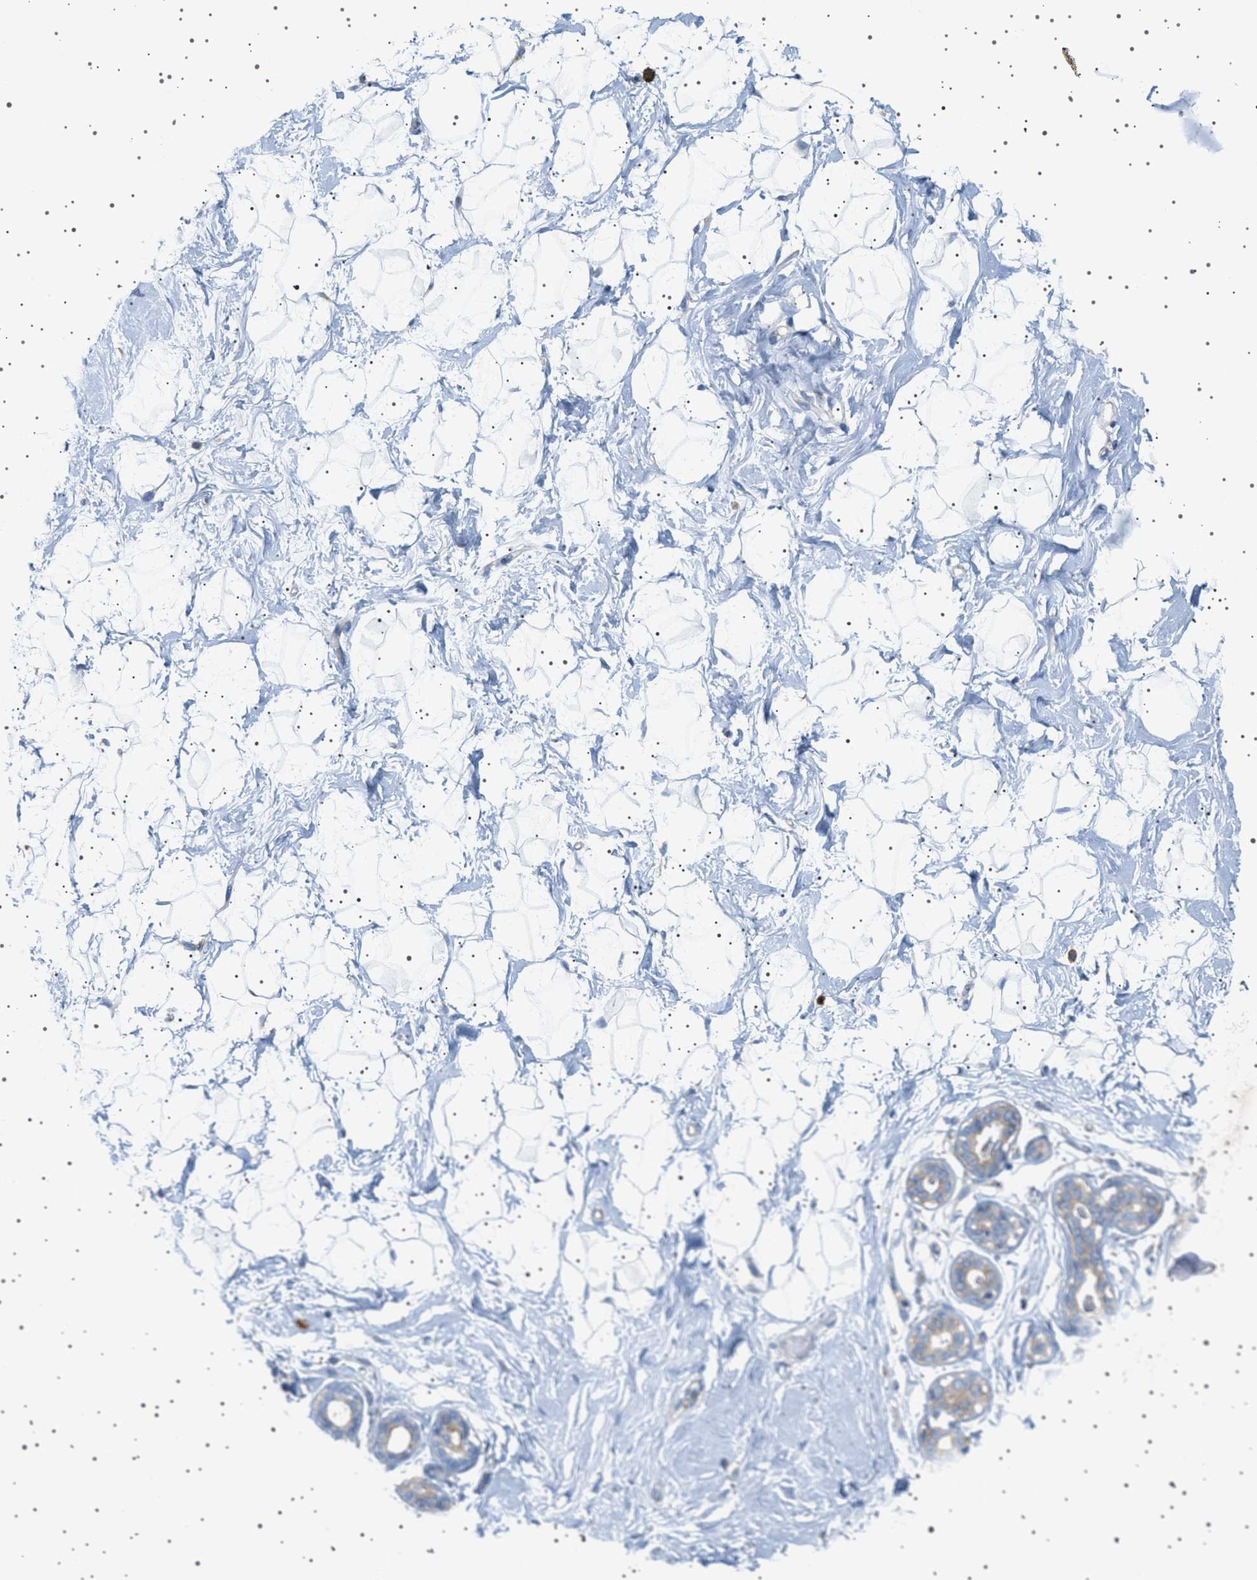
{"staining": {"intensity": "negative", "quantity": "none", "location": "none"}, "tissue": "breast", "cell_type": "Adipocytes", "image_type": "normal", "snomed": [{"axis": "morphology", "description": "Normal tissue, NOS"}, {"axis": "topography", "description": "Breast"}], "caption": "Immunohistochemistry (IHC) micrograph of benign human breast stained for a protein (brown), which shows no positivity in adipocytes. (Stains: DAB IHC with hematoxylin counter stain, Microscopy: brightfield microscopy at high magnification).", "gene": "ADCY10", "patient": {"sex": "female", "age": 23}}